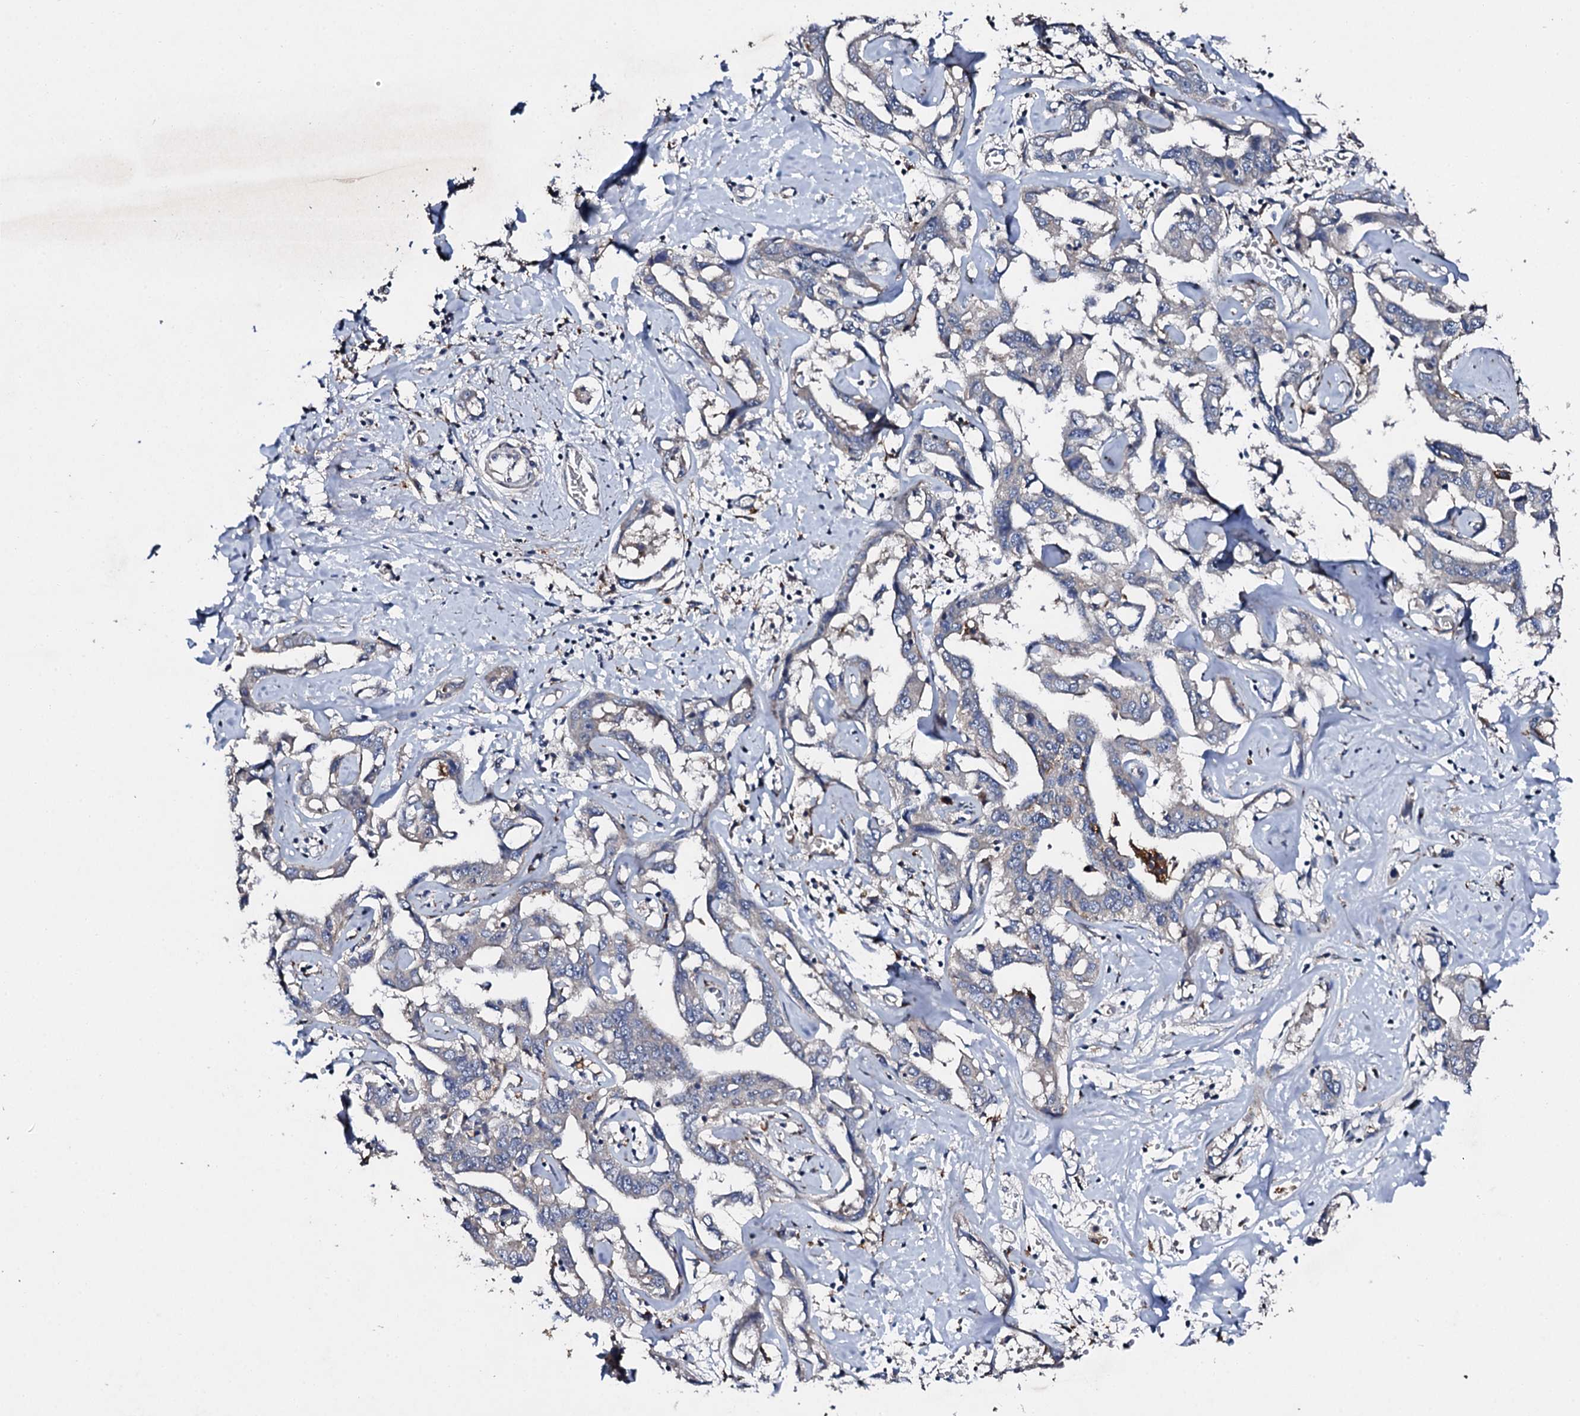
{"staining": {"intensity": "negative", "quantity": "none", "location": "none"}, "tissue": "liver cancer", "cell_type": "Tumor cells", "image_type": "cancer", "snomed": [{"axis": "morphology", "description": "Cholangiocarcinoma"}, {"axis": "topography", "description": "Liver"}], "caption": "An image of human liver cancer (cholangiocarcinoma) is negative for staining in tumor cells.", "gene": "LRRC28", "patient": {"sex": "male", "age": 59}}